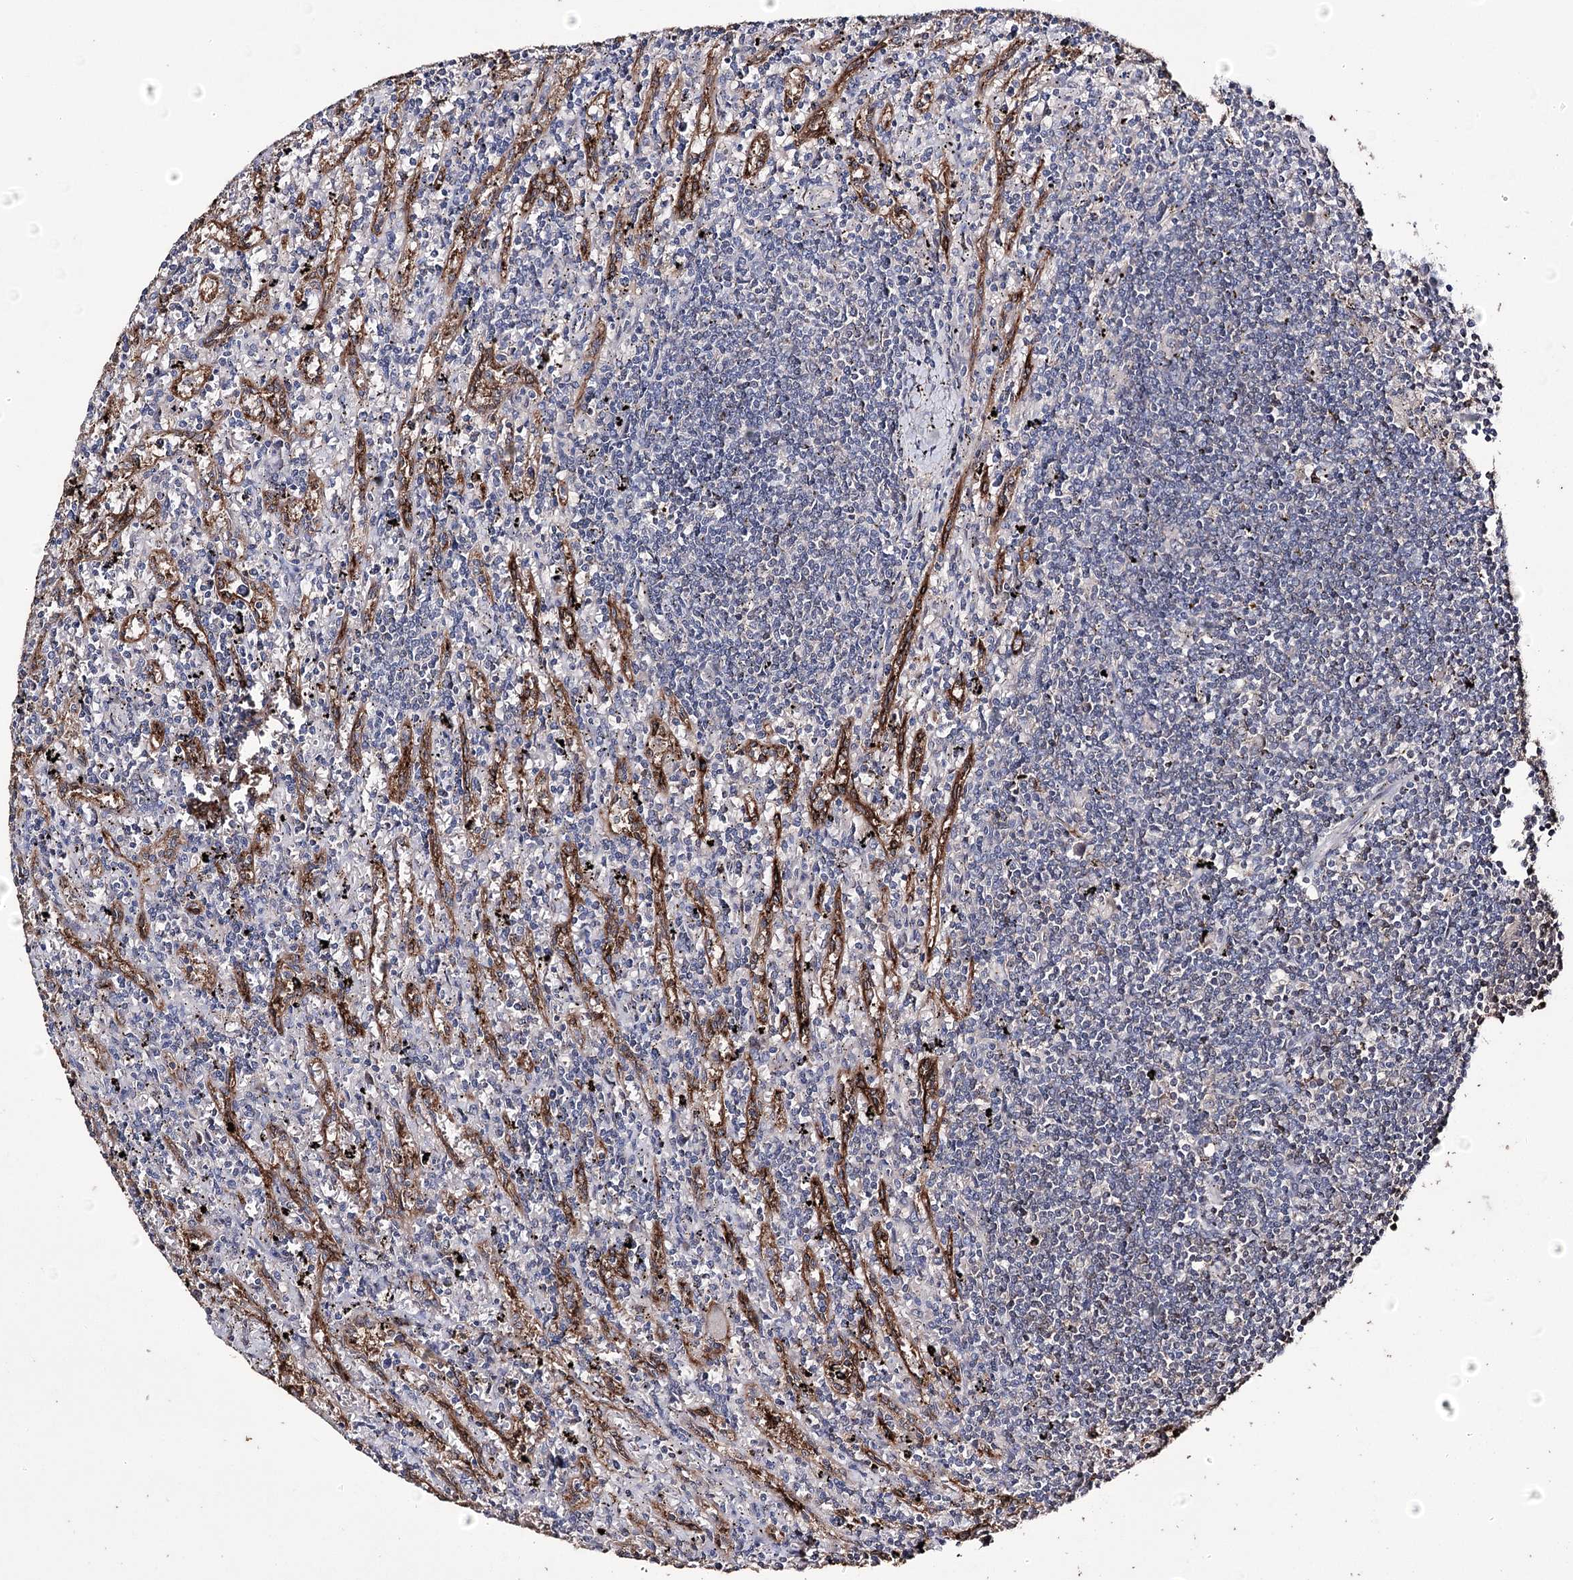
{"staining": {"intensity": "negative", "quantity": "none", "location": "none"}, "tissue": "lymphoma", "cell_type": "Tumor cells", "image_type": "cancer", "snomed": [{"axis": "morphology", "description": "Malignant lymphoma, non-Hodgkin's type, Low grade"}, {"axis": "topography", "description": "Spleen"}], "caption": "Photomicrograph shows no protein positivity in tumor cells of lymphoma tissue.", "gene": "ZNF662", "patient": {"sex": "male", "age": 76}}